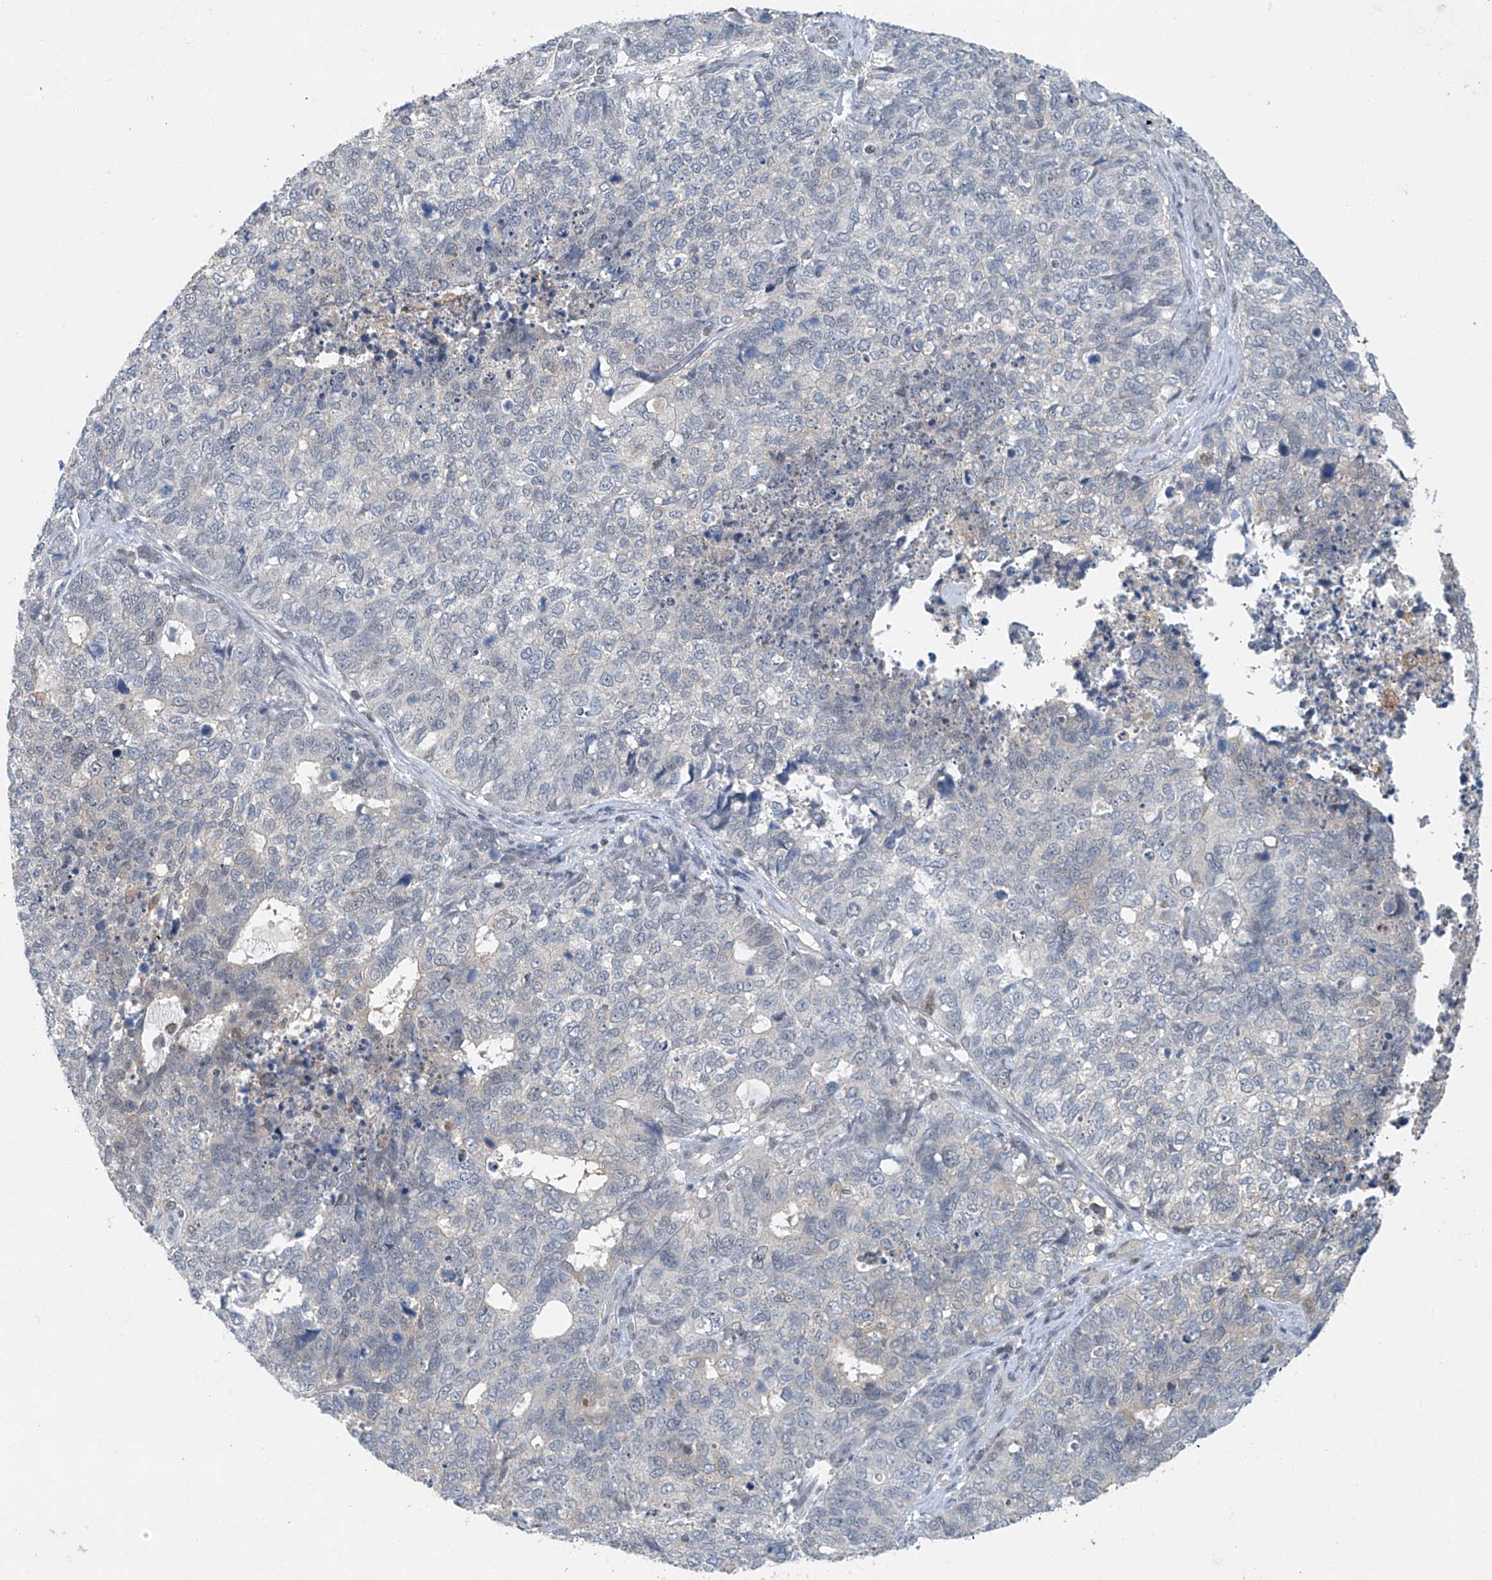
{"staining": {"intensity": "negative", "quantity": "none", "location": "none"}, "tissue": "cervical cancer", "cell_type": "Tumor cells", "image_type": "cancer", "snomed": [{"axis": "morphology", "description": "Squamous cell carcinoma, NOS"}, {"axis": "topography", "description": "Cervix"}], "caption": "An IHC photomicrograph of squamous cell carcinoma (cervical) is shown. There is no staining in tumor cells of squamous cell carcinoma (cervical).", "gene": "TAF8", "patient": {"sex": "female", "age": 63}}